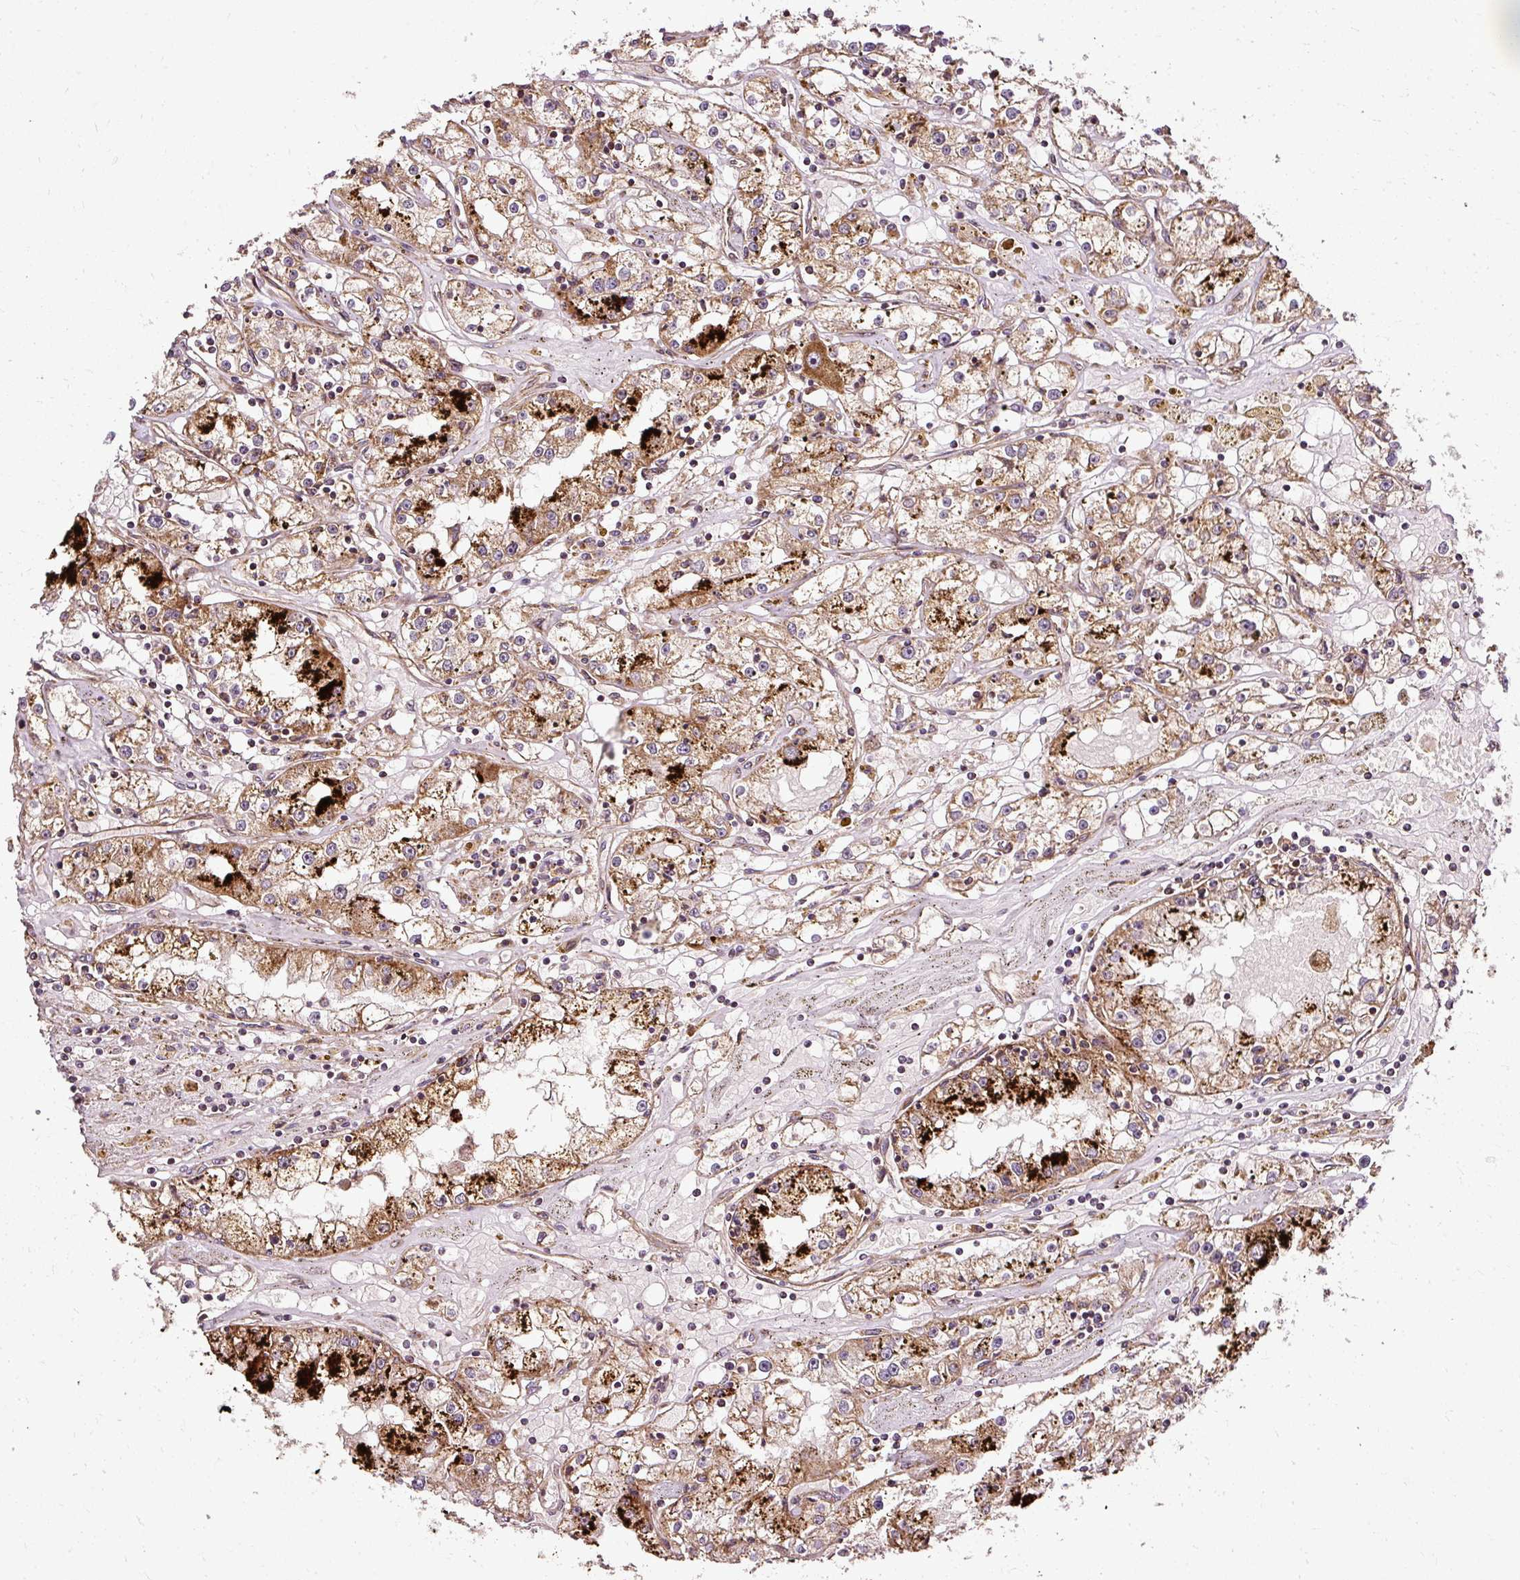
{"staining": {"intensity": "moderate", "quantity": ">75%", "location": "cytoplasmic/membranous"}, "tissue": "renal cancer", "cell_type": "Tumor cells", "image_type": "cancer", "snomed": [{"axis": "morphology", "description": "Adenocarcinoma, NOS"}, {"axis": "topography", "description": "Kidney"}], "caption": "Immunohistochemical staining of renal adenocarcinoma demonstrates moderate cytoplasmic/membranous protein staining in about >75% of tumor cells.", "gene": "ISCU", "patient": {"sex": "male", "age": 56}}